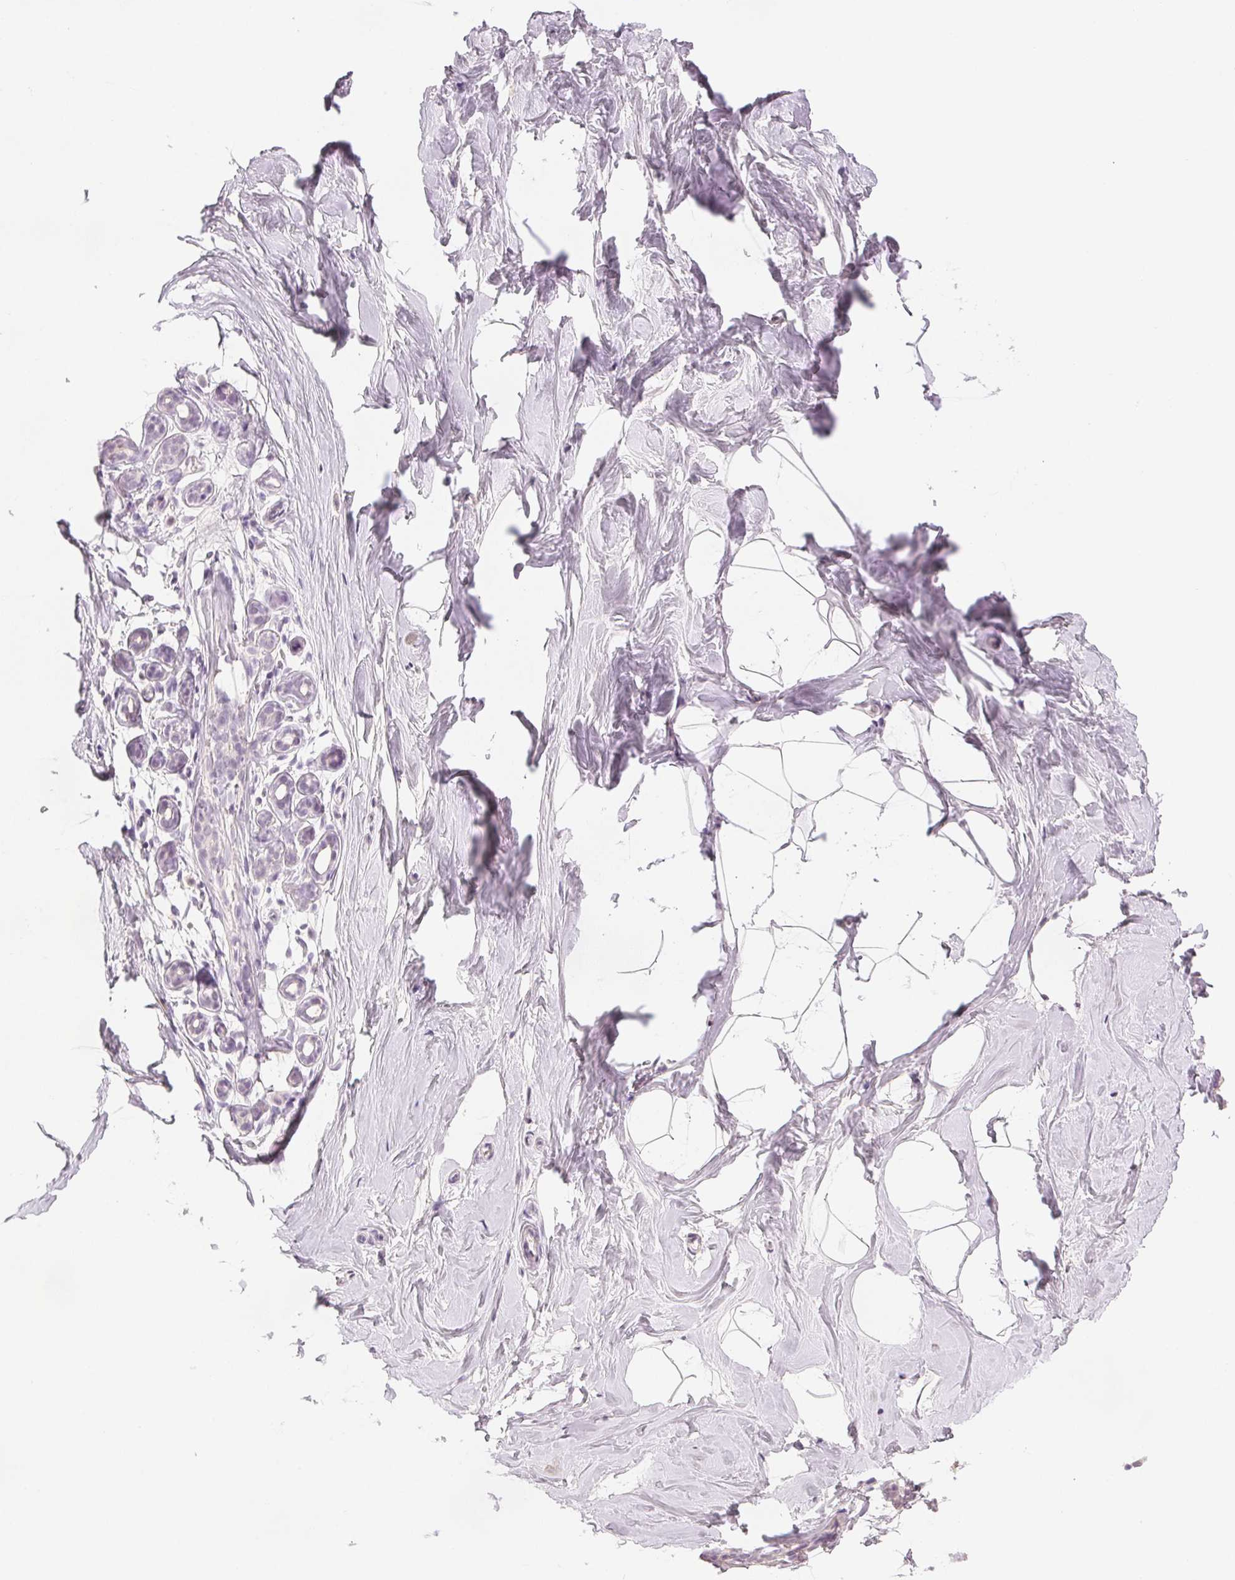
{"staining": {"intensity": "negative", "quantity": "none", "location": "none"}, "tissue": "breast", "cell_type": "Adipocytes", "image_type": "normal", "snomed": [{"axis": "morphology", "description": "Normal tissue, NOS"}, {"axis": "topography", "description": "Breast"}], "caption": "High magnification brightfield microscopy of unremarkable breast stained with DAB (3,3'-diaminobenzidine) (brown) and counterstained with hematoxylin (blue): adipocytes show no significant expression.", "gene": "SCGN", "patient": {"sex": "female", "age": 32}}